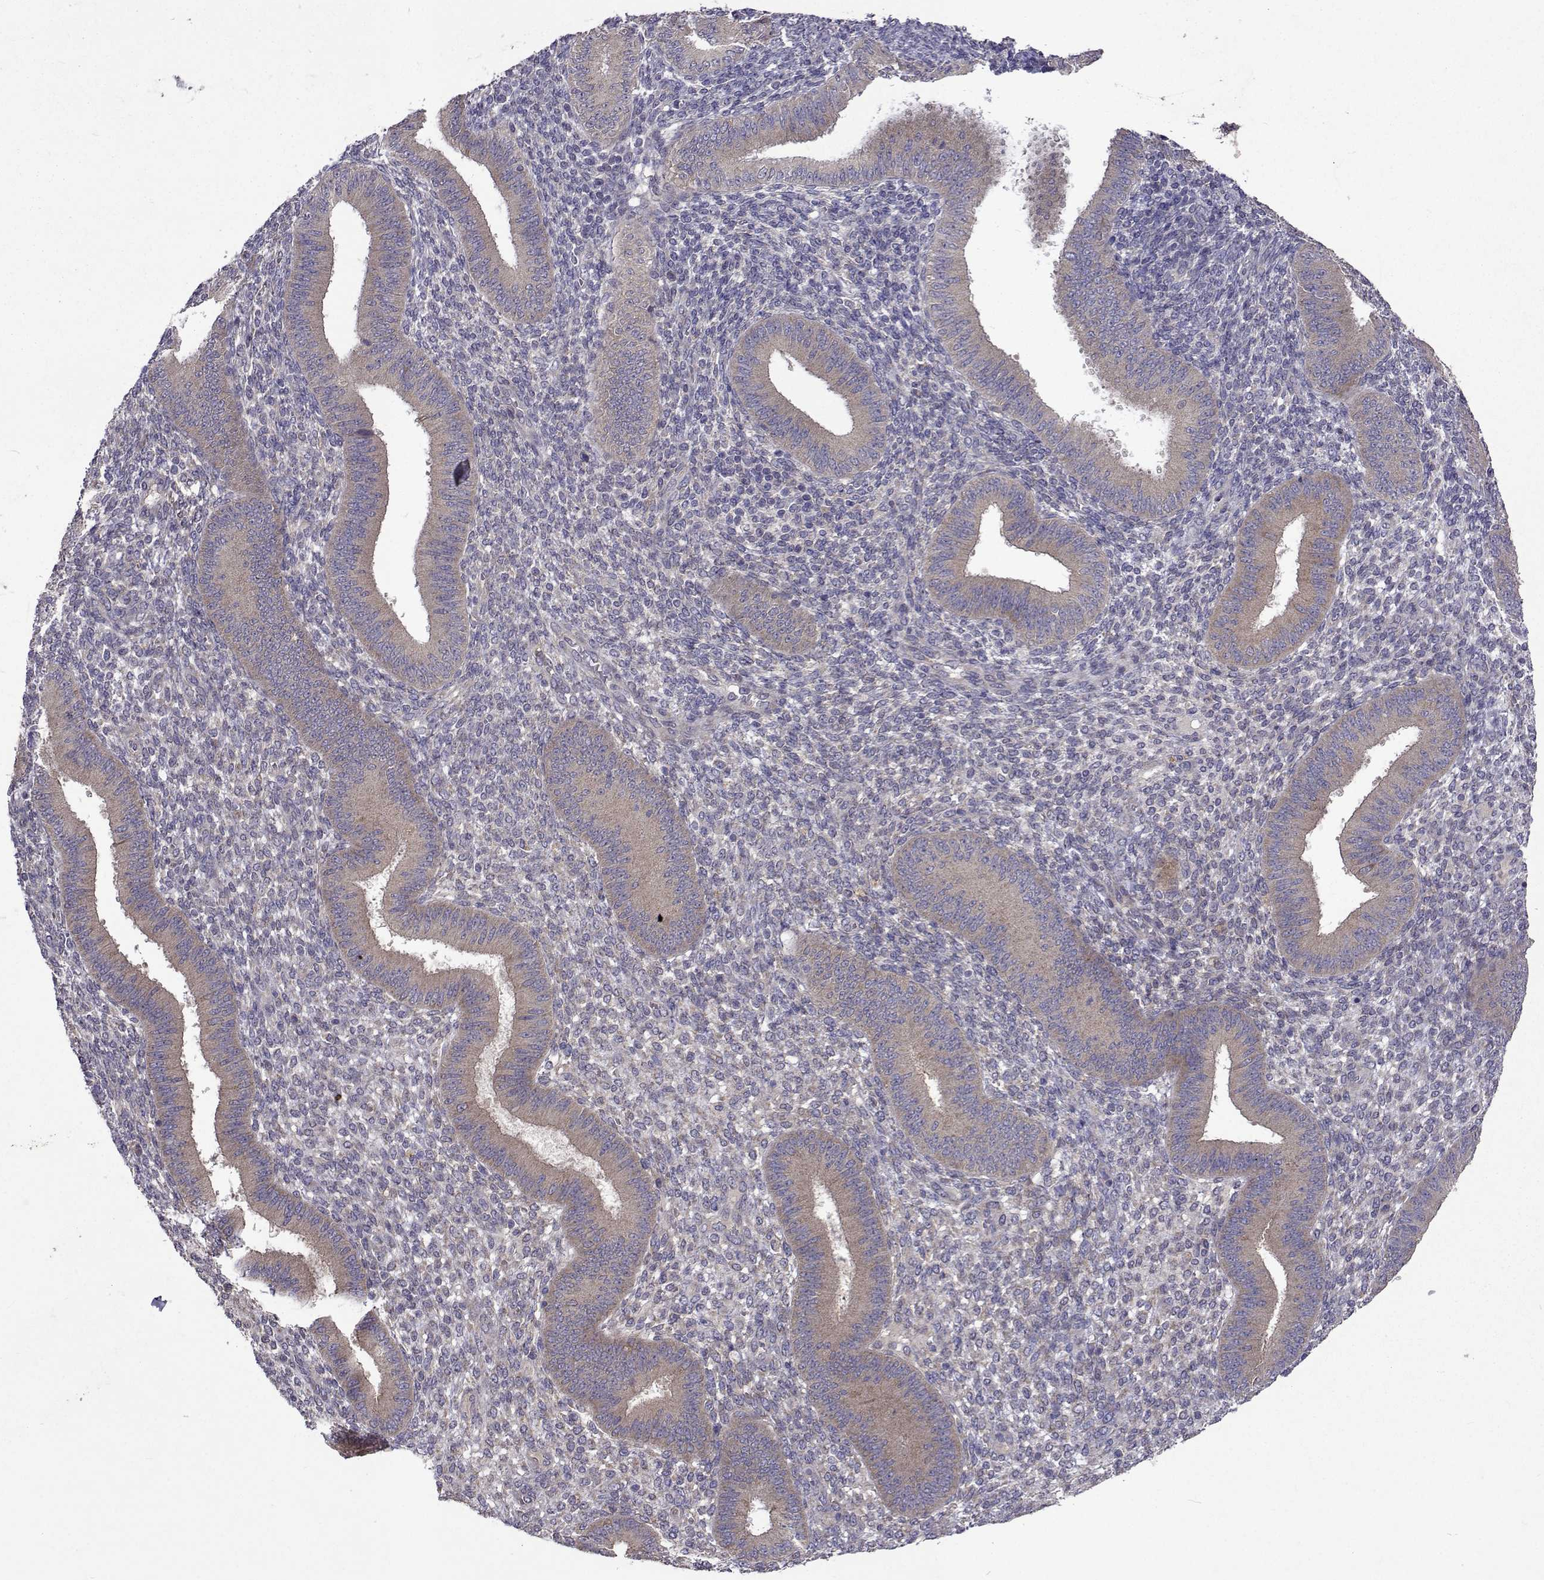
{"staining": {"intensity": "negative", "quantity": "none", "location": "none"}, "tissue": "endometrium", "cell_type": "Cells in endometrial stroma", "image_type": "normal", "snomed": [{"axis": "morphology", "description": "Normal tissue, NOS"}, {"axis": "topography", "description": "Endometrium"}], "caption": "This histopathology image is of normal endometrium stained with immunohistochemistry (IHC) to label a protein in brown with the nuclei are counter-stained blue. There is no positivity in cells in endometrial stroma. The staining is performed using DAB brown chromogen with nuclei counter-stained in using hematoxylin.", "gene": "TARBP2", "patient": {"sex": "female", "age": 39}}